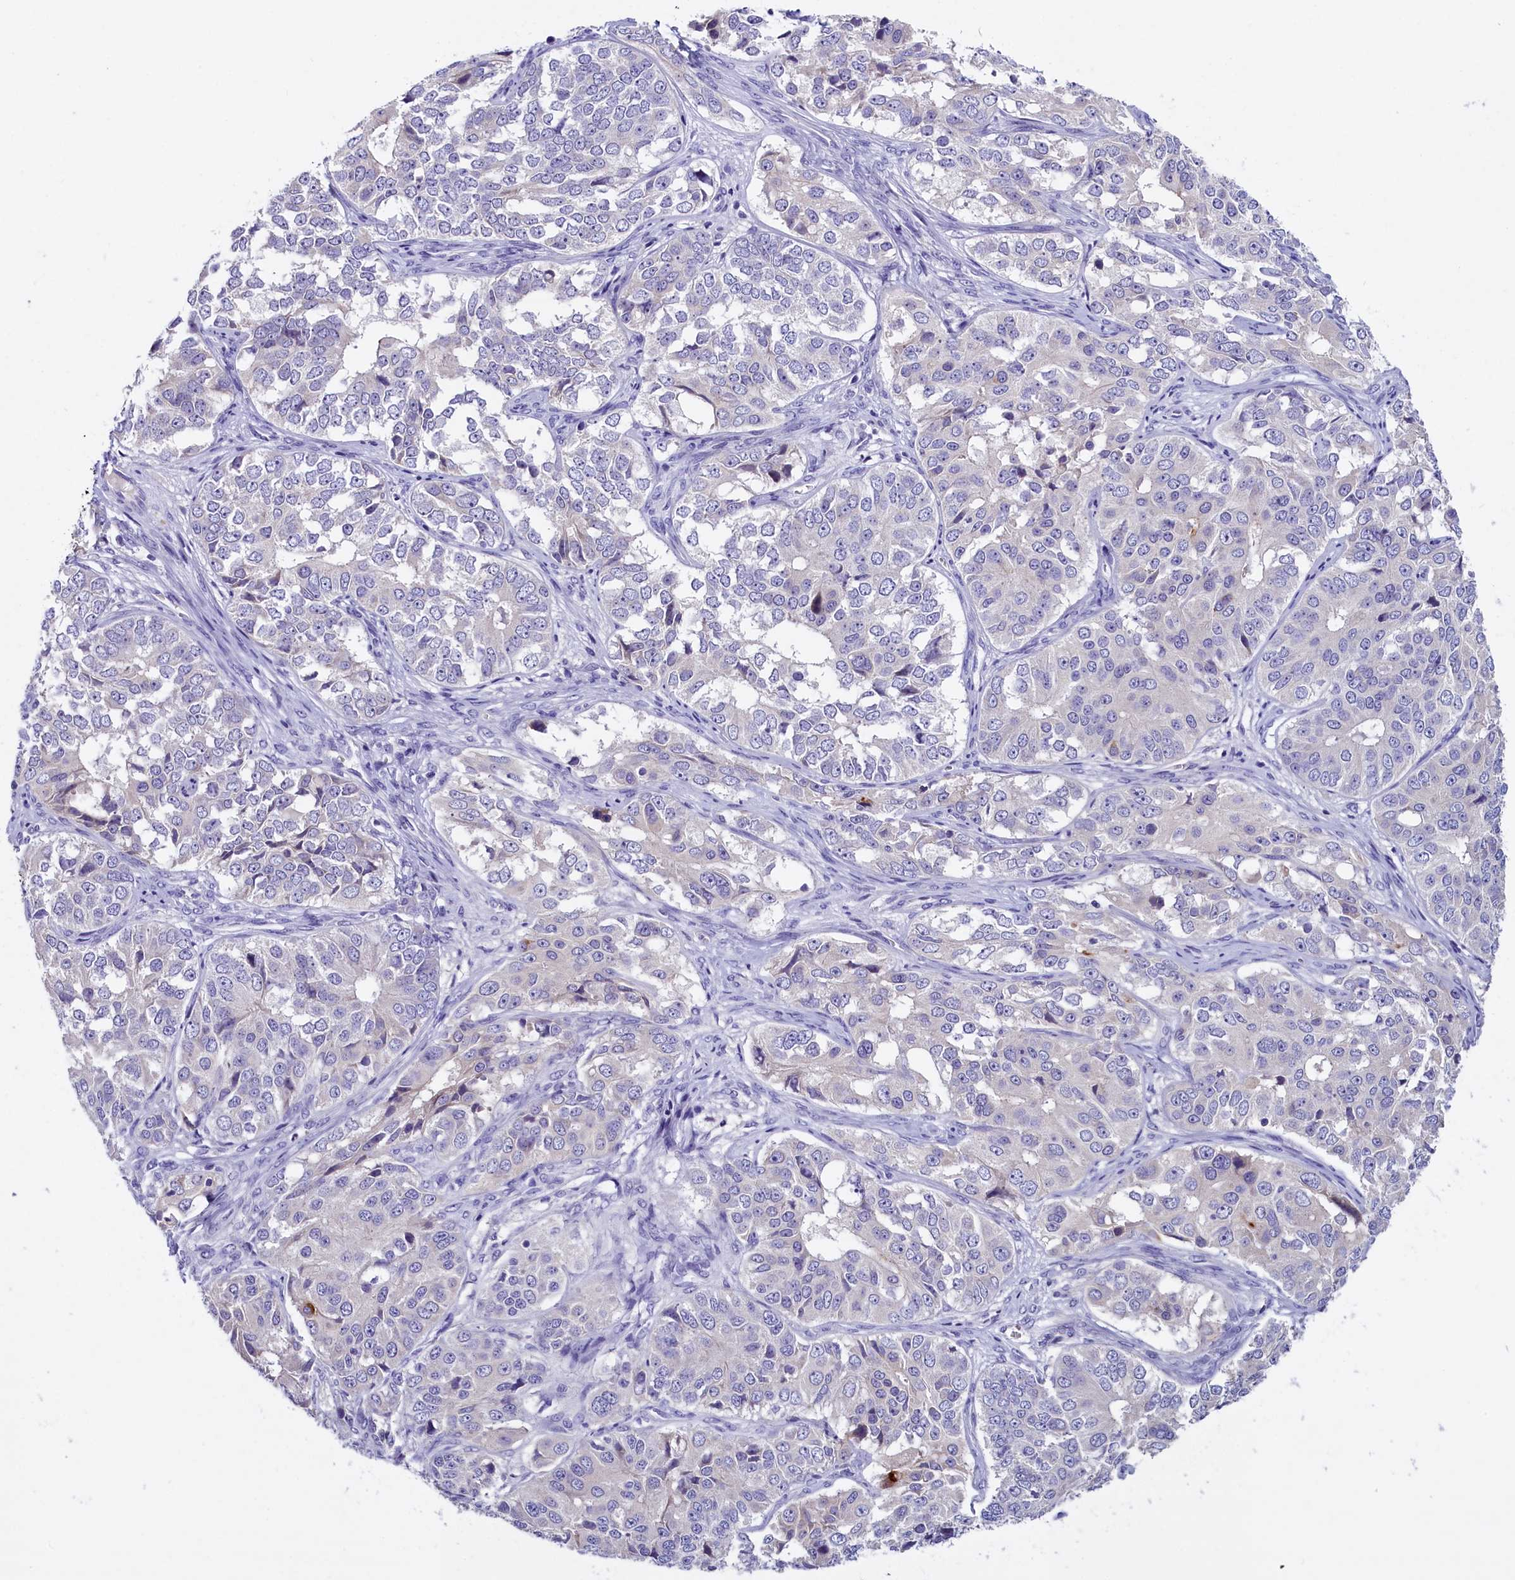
{"staining": {"intensity": "negative", "quantity": "none", "location": "none"}, "tissue": "ovarian cancer", "cell_type": "Tumor cells", "image_type": "cancer", "snomed": [{"axis": "morphology", "description": "Carcinoma, endometroid"}, {"axis": "topography", "description": "Ovary"}], "caption": "Immunohistochemistry (IHC) histopathology image of ovarian cancer stained for a protein (brown), which demonstrates no staining in tumor cells. Nuclei are stained in blue.", "gene": "RTTN", "patient": {"sex": "female", "age": 51}}